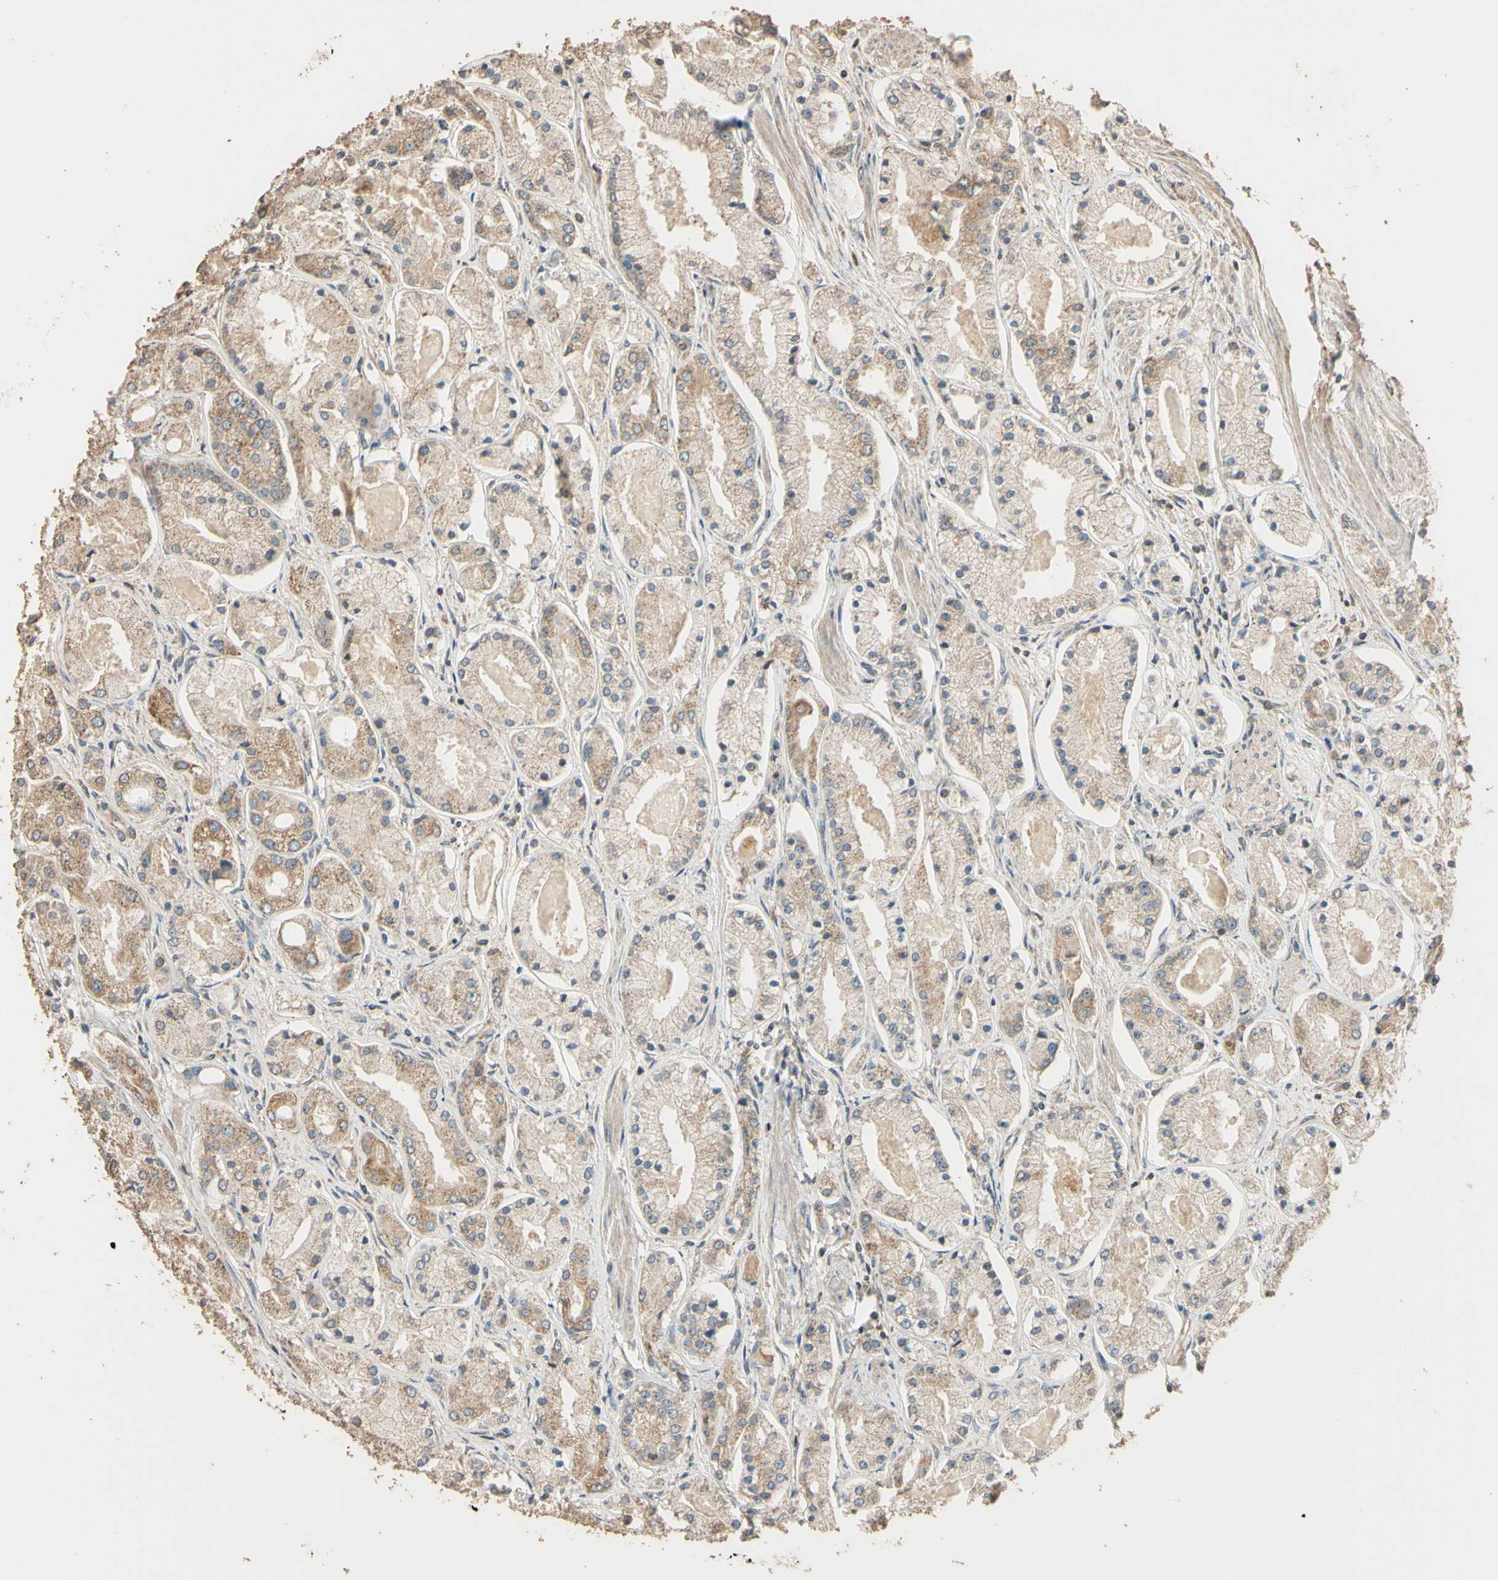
{"staining": {"intensity": "moderate", "quantity": ">75%", "location": "cytoplasmic/membranous"}, "tissue": "prostate cancer", "cell_type": "Tumor cells", "image_type": "cancer", "snomed": [{"axis": "morphology", "description": "Adenocarcinoma, High grade"}, {"axis": "topography", "description": "Prostate"}], "caption": "About >75% of tumor cells in human prostate cancer reveal moderate cytoplasmic/membranous protein positivity as visualized by brown immunohistochemical staining.", "gene": "STX18", "patient": {"sex": "male", "age": 66}}